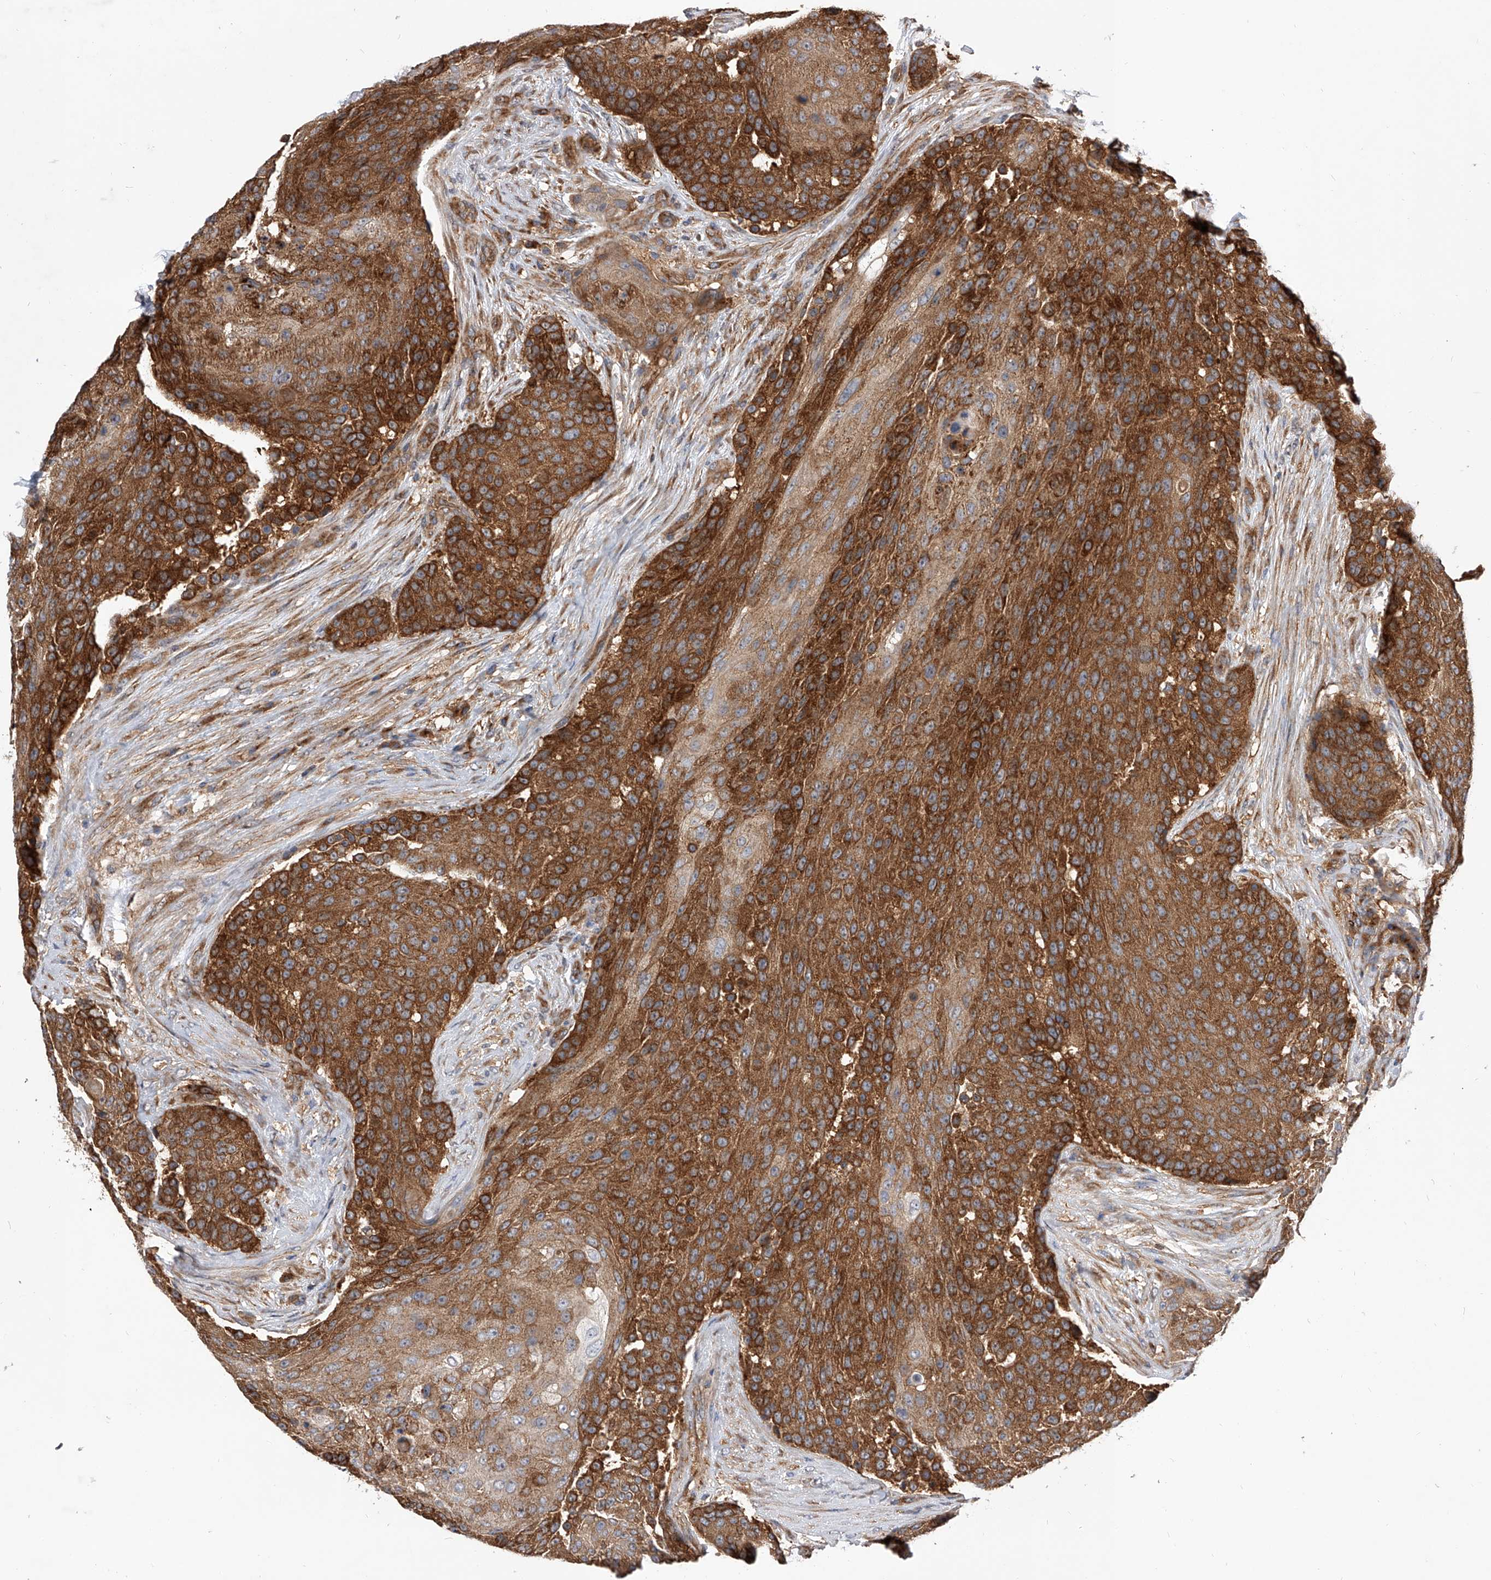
{"staining": {"intensity": "strong", "quantity": ">75%", "location": "cytoplasmic/membranous"}, "tissue": "urothelial cancer", "cell_type": "Tumor cells", "image_type": "cancer", "snomed": [{"axis": "morphology", "description": "Urothelial carcinoma, High grade"}, {"axis": "topography", "description": "Urinary bladder"}], "caption": "Human urothelial carcinoma (high-grade) stained with a protein marker displays strong staining in tumor cells.", "gene": "CFAP410", "patient": {"sex": "female", "age": 63}}